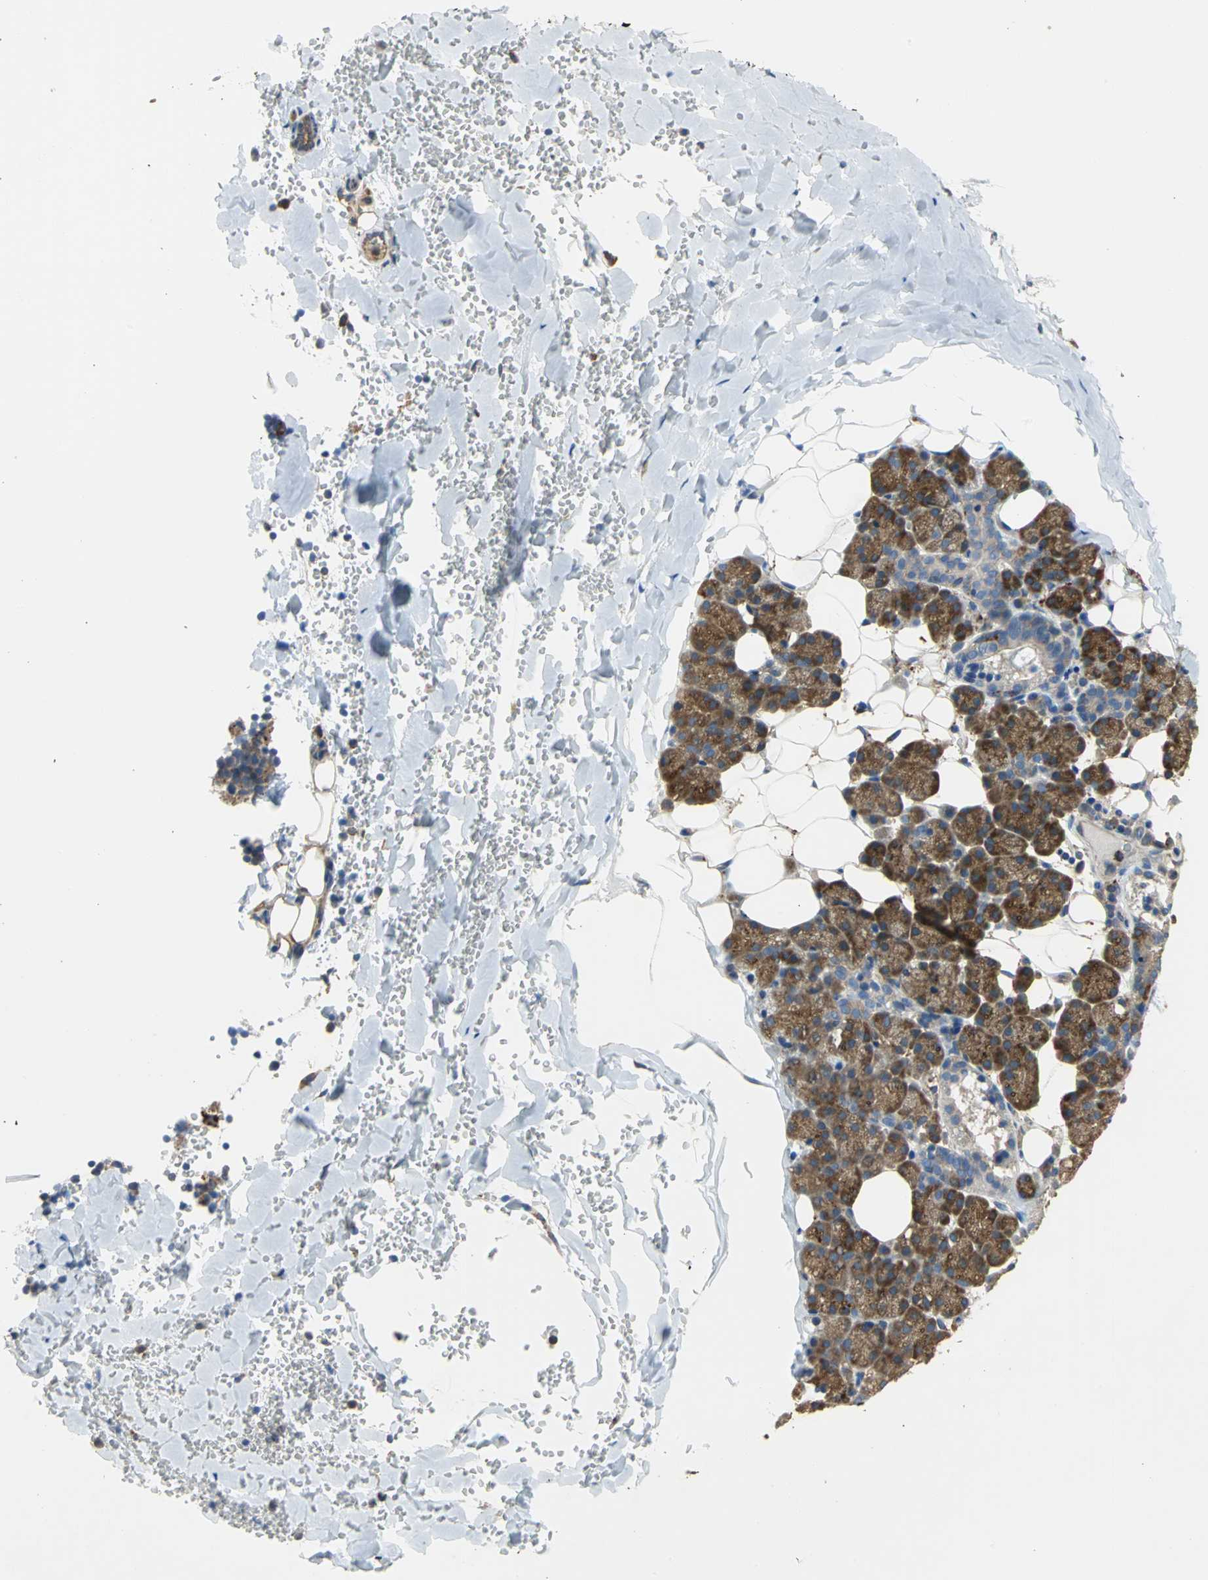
{"staining": {"intensity": "strong", "quantity": ">75%", "location": "cytoplasmic/membranous"}, "tissue": "salivary gland", "cell_type": "Glandular cells", "image_type": "normal", "snomed": [{"axis": "morphology", "description": "Normal tissue, NOS"}, {"axis": "topography", "description": "Lymph node"}, {"axis": "topography", "description": "Salivary gland"}], "caption": "Immunohistochemistry of benign salivary gland reveals high levels of strong cytoplasmic/membranous positivity in about >75% of glandular cells.", "gene": "DIAPH2", "patient": {"sex": "male", "age": 8}}